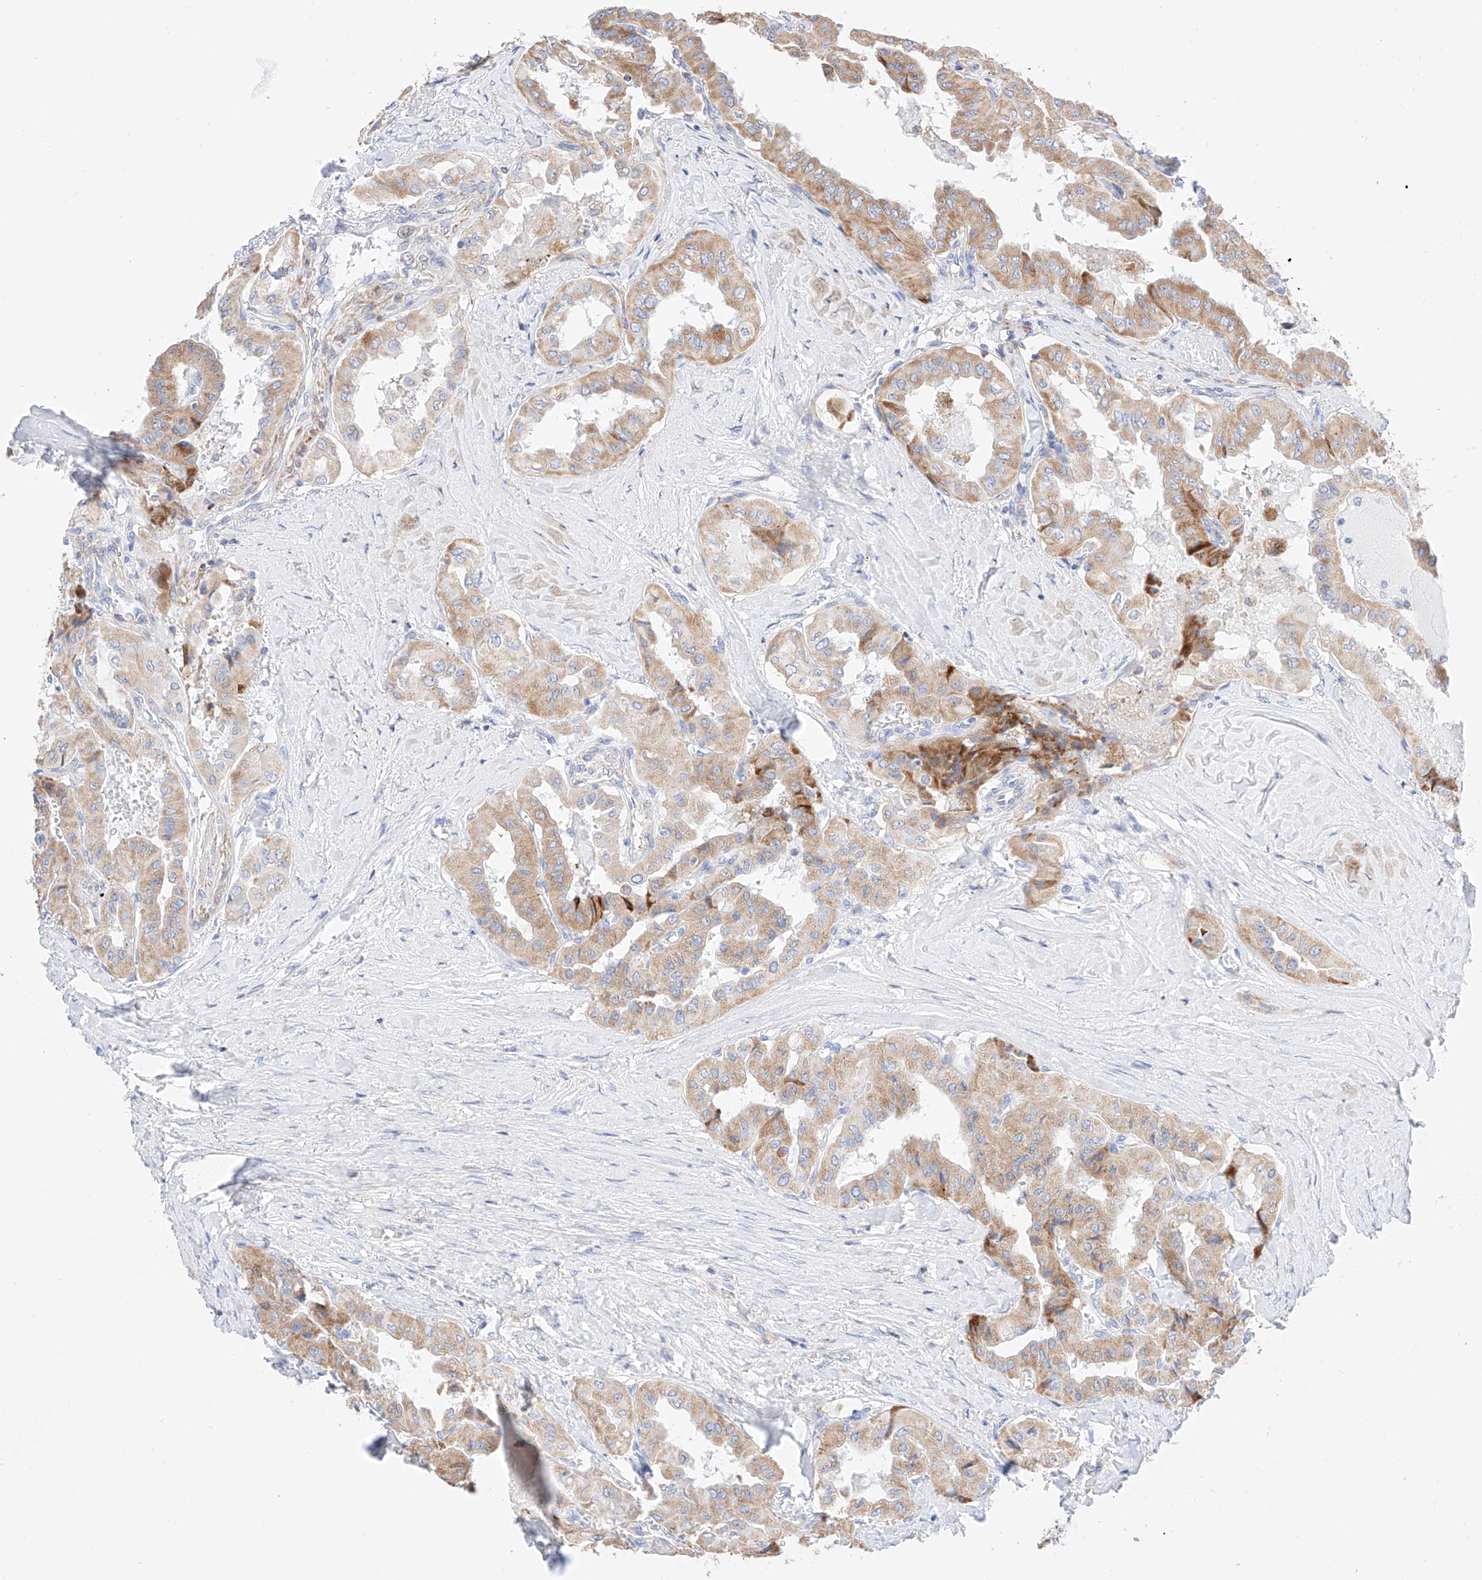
{"staining": {"intensity": "weak", "quantity": ">75%", "location": "cytoplasmic/membranous"}, "tissue": "thyroid cancer", "cell_type": "Tumor cells", "image_type": "cancer", "snomed": [{"axis": "morphology", "description": "Papillary adenocarcinoma, NOS"}, {"axis": "topography", "description": "Thyroid gland"}], "caption": "A histopathology image of human thyroid papillary adenocarcinoma stained for a protein displays weak cytoplasmic/membranous brown staining in tumor cells.", "gene": "C6orf62", "patient": {"sex": "female", "age": 59}}